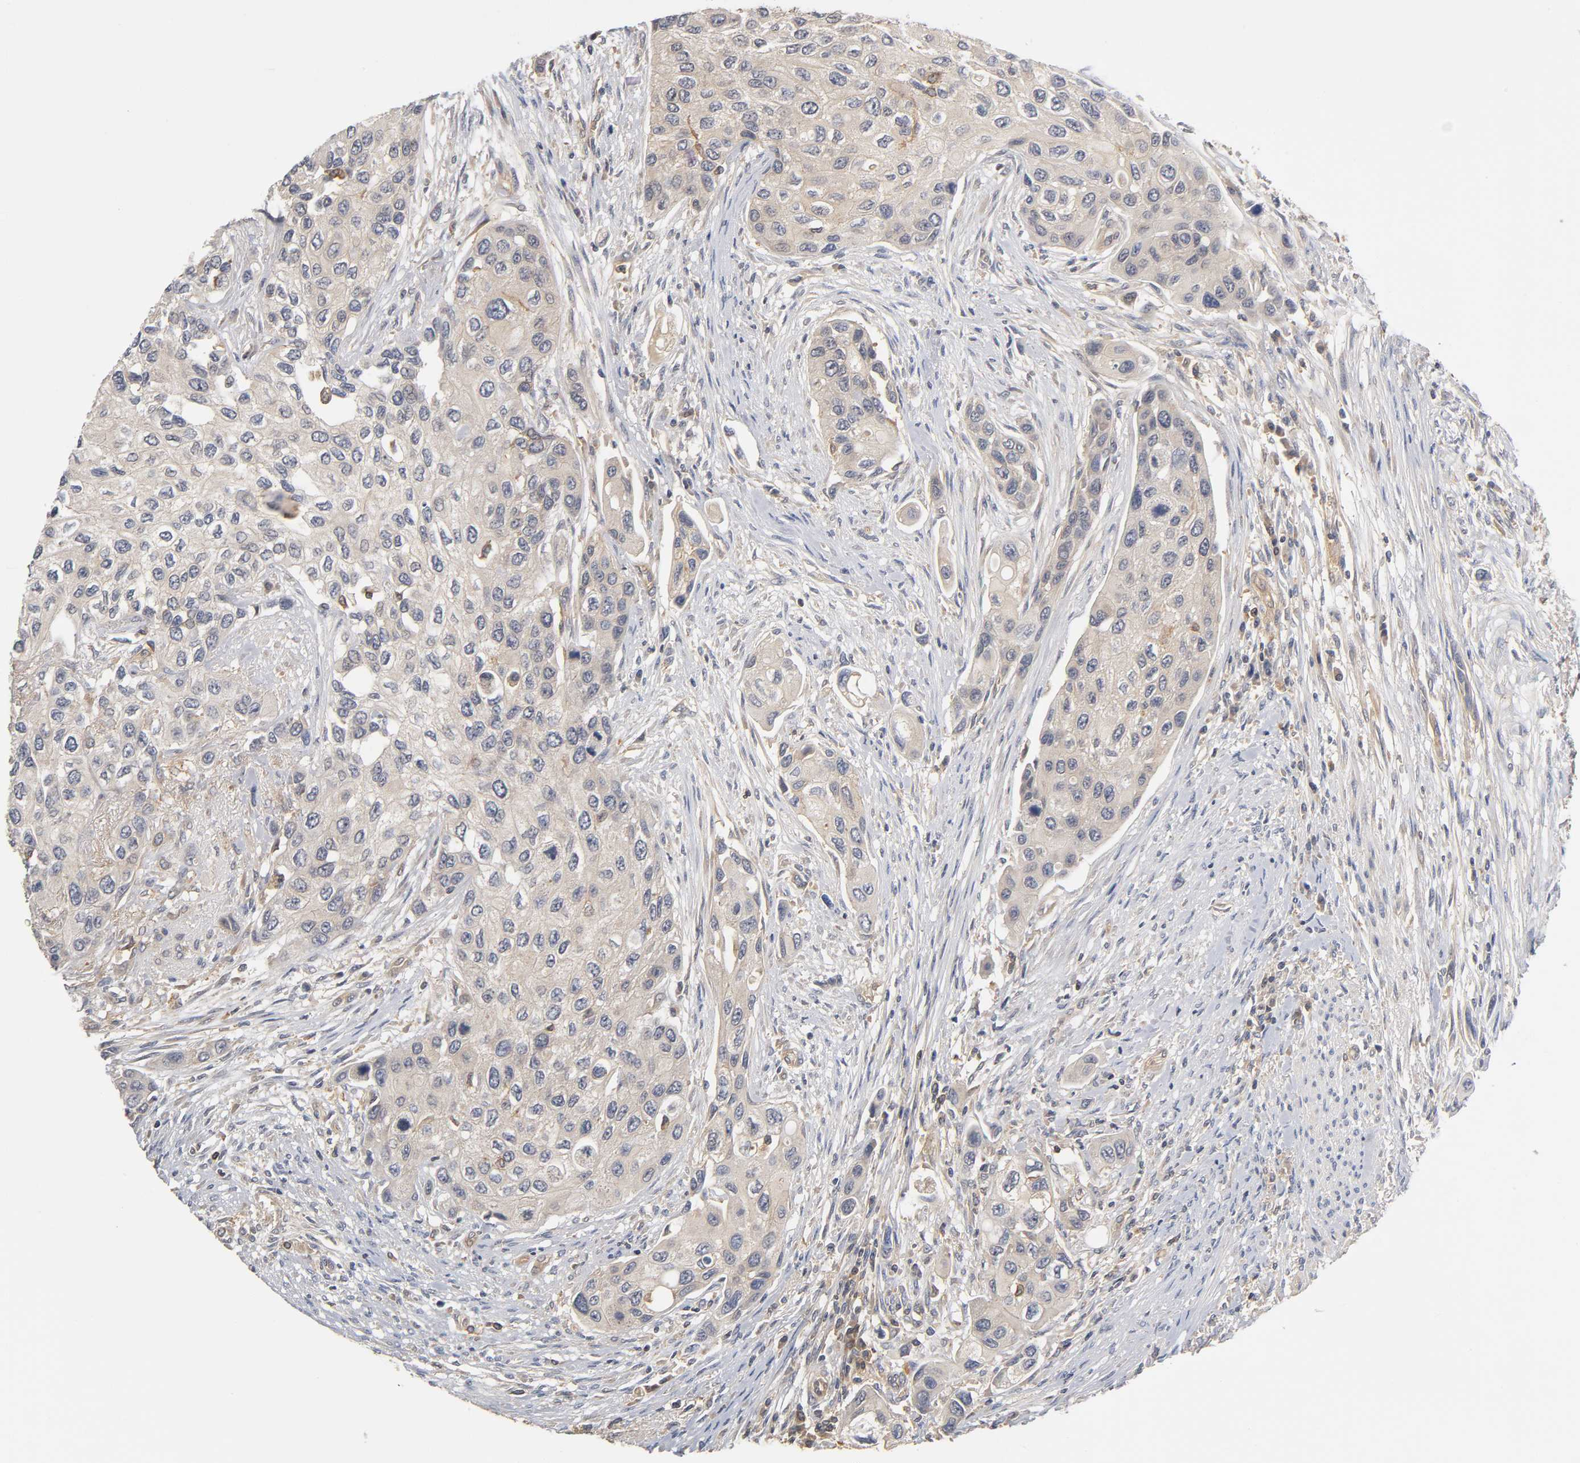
{"staining": {"intensity": "weak", "quantity": "25%-75%", "location": "cytoplasmic/membranous"}, "tissue": "urothelial cancer", "cell_type": "Tumor cells", "image_type": "cancer", "snomed": [{"axis": "morphology", "description": "Urothelial carcinoma, High grade"}, {"axis": "topography", "description": "Urinary bladder"}], "caption": "Urothelial cancer was stained to show a protein in brown. There is low levels of weak cytoplasmic/membranous expression in about 25%-75% of tumor cells. Nuclei are stained in blue.", "gene": "ACTR2", "patient": {"sex": "female", "age": 56}}